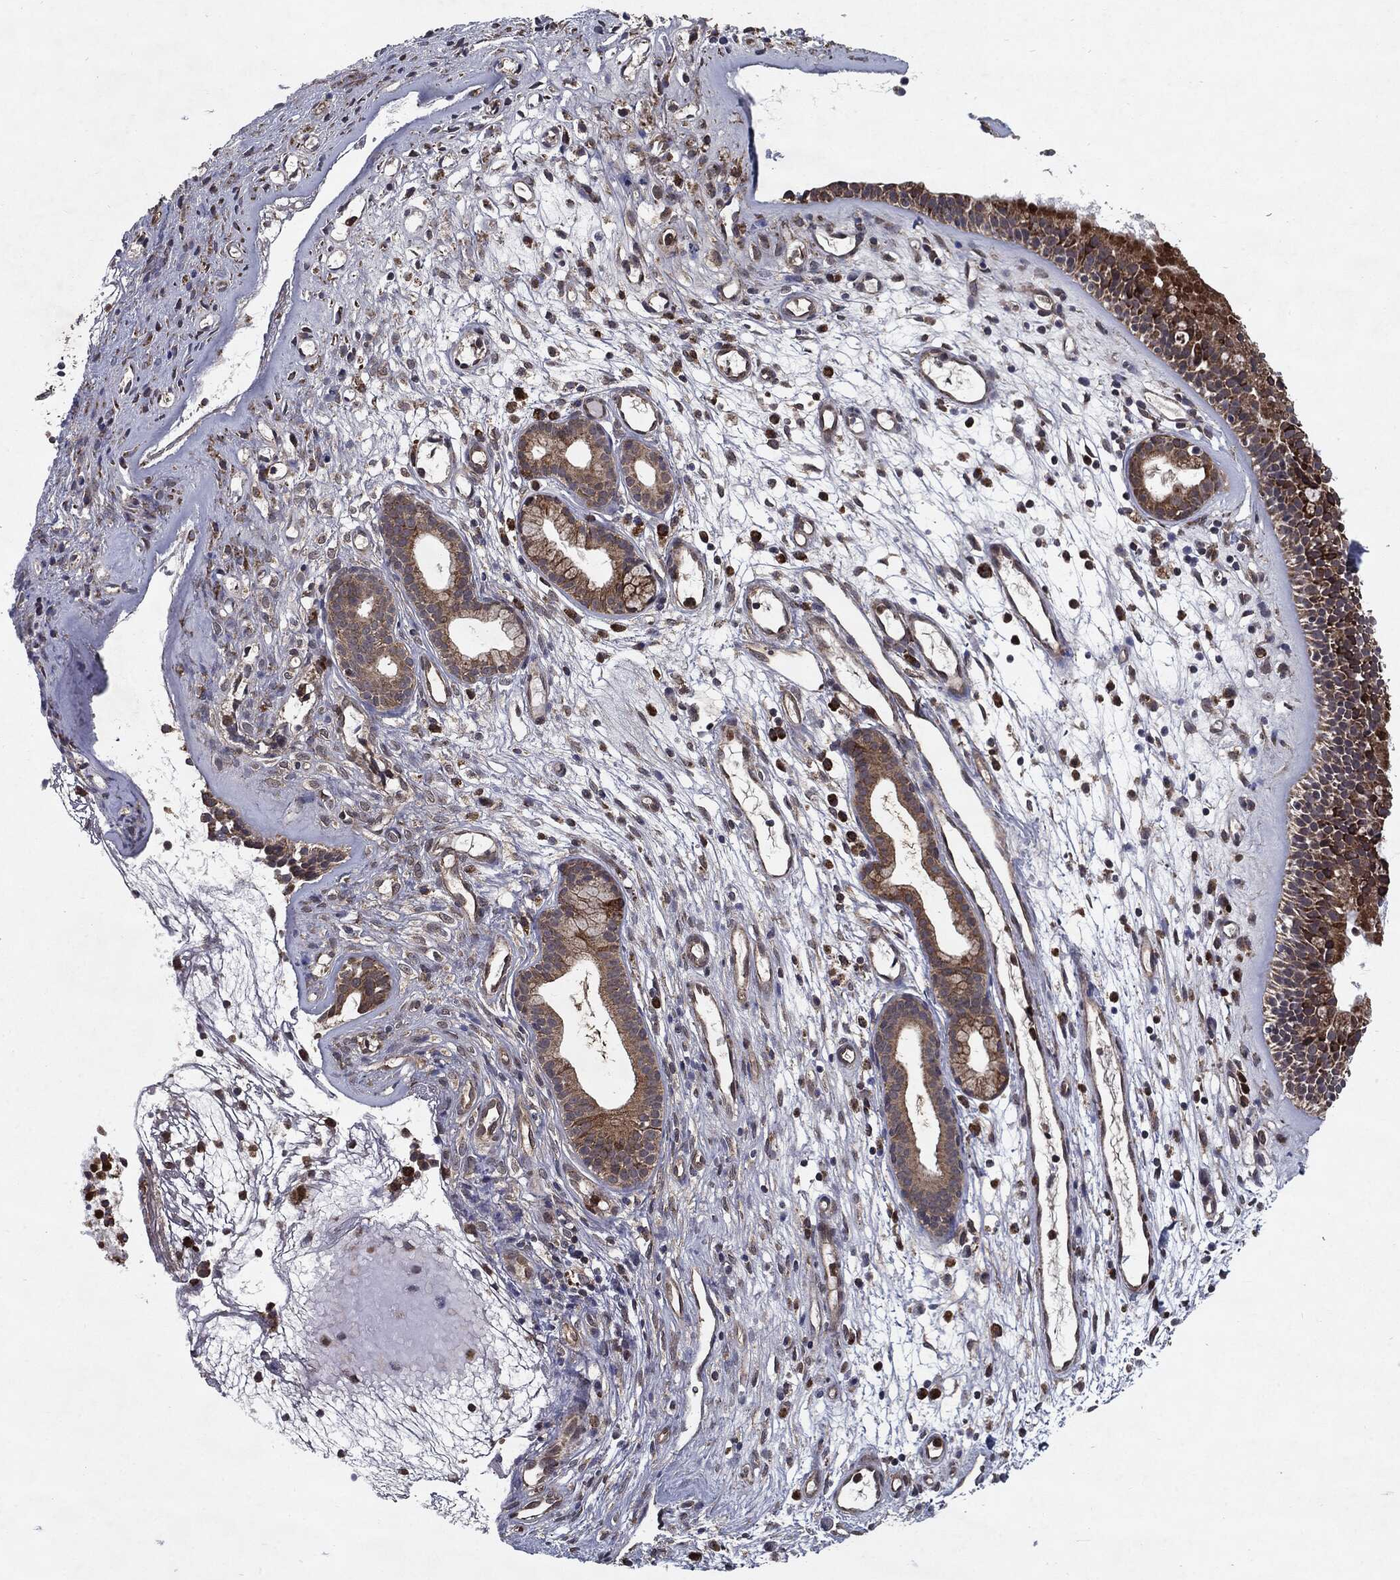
{"staining": {"intensity": "strong", "quantity": ">75%", "location": "cytoplasmic/membranous"}, "tissue": "nasopharynx", "cell_type": "Respiratory epithelial cells", "image_type": "normal", "snomed": [{"axis": "morphology", "description": "Normal tissue, NOS"}, {"axis": "morphology", "description": "Polyp, NOS"}, {"axis": "topography", "description": "Nasopharynx"}], "caption": "Strong cytoplasmic/membranous protein expression is seen in about >75% of respiratory epithelial cells in nasopharynx.", "gene": "HDAC5", "patient": {"sex": "female", "age": 56}}